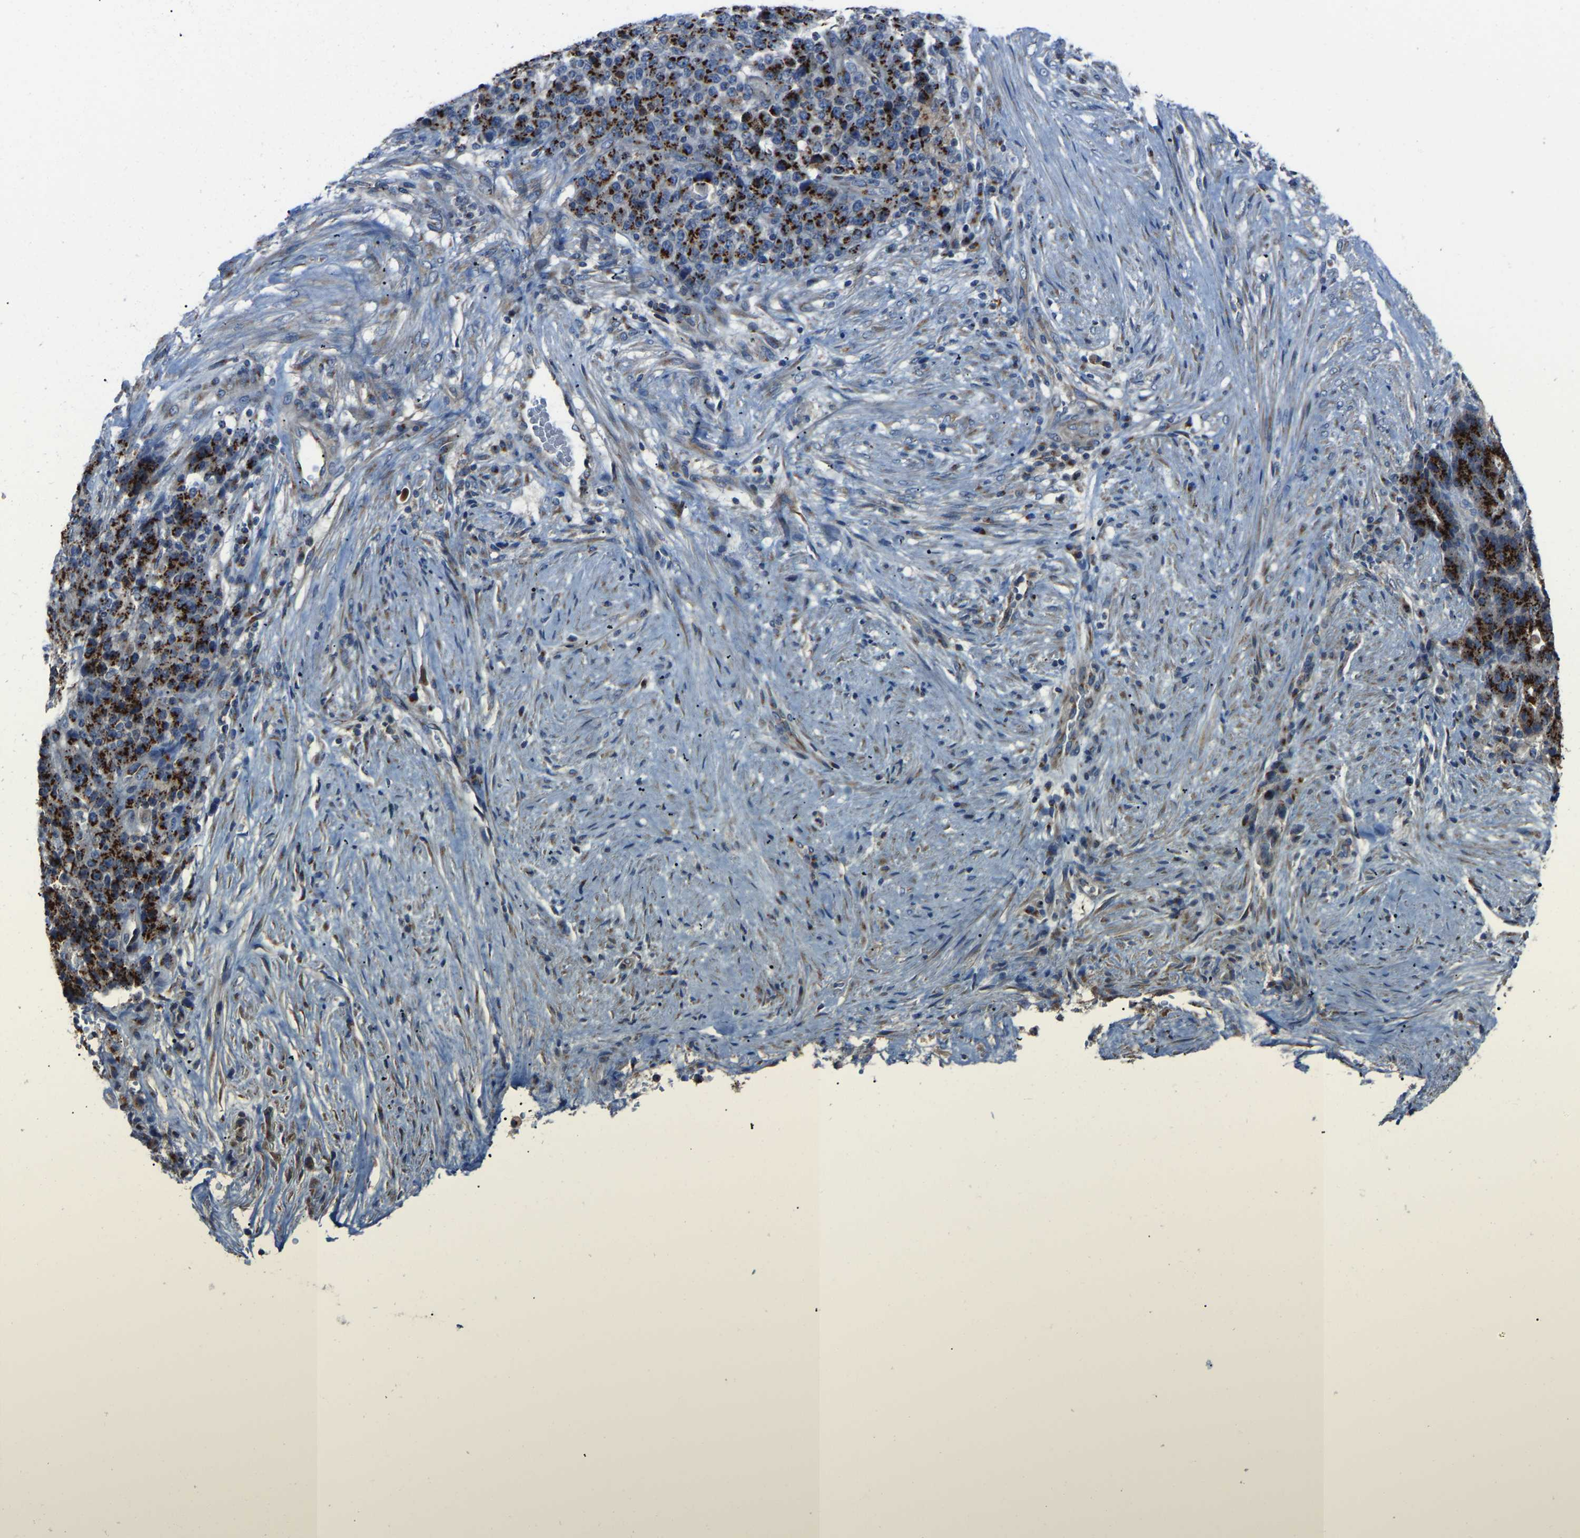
{"staining": {"intensity": "strong", "quantity": ">75%", "location": "cytoplasmic/membranous"}, "tissue": "stomach cancer", "cell_type": "Tumor cells", "image_type": "cancer", "snomed": [{"axis": "morphology", "description": "Adenocarcinoma, NOS"}, {"axis": "topography", "description": "Stomach"}], "caption": "Immunohistochemistry (DAB) staining of stomach adenocarcinoma reveals strong cytoplasmic/membranous protein expression in approximately >75% of tumor cells.", "gene": "CANT1", "patient": {"sex": "female", "age": 73}}